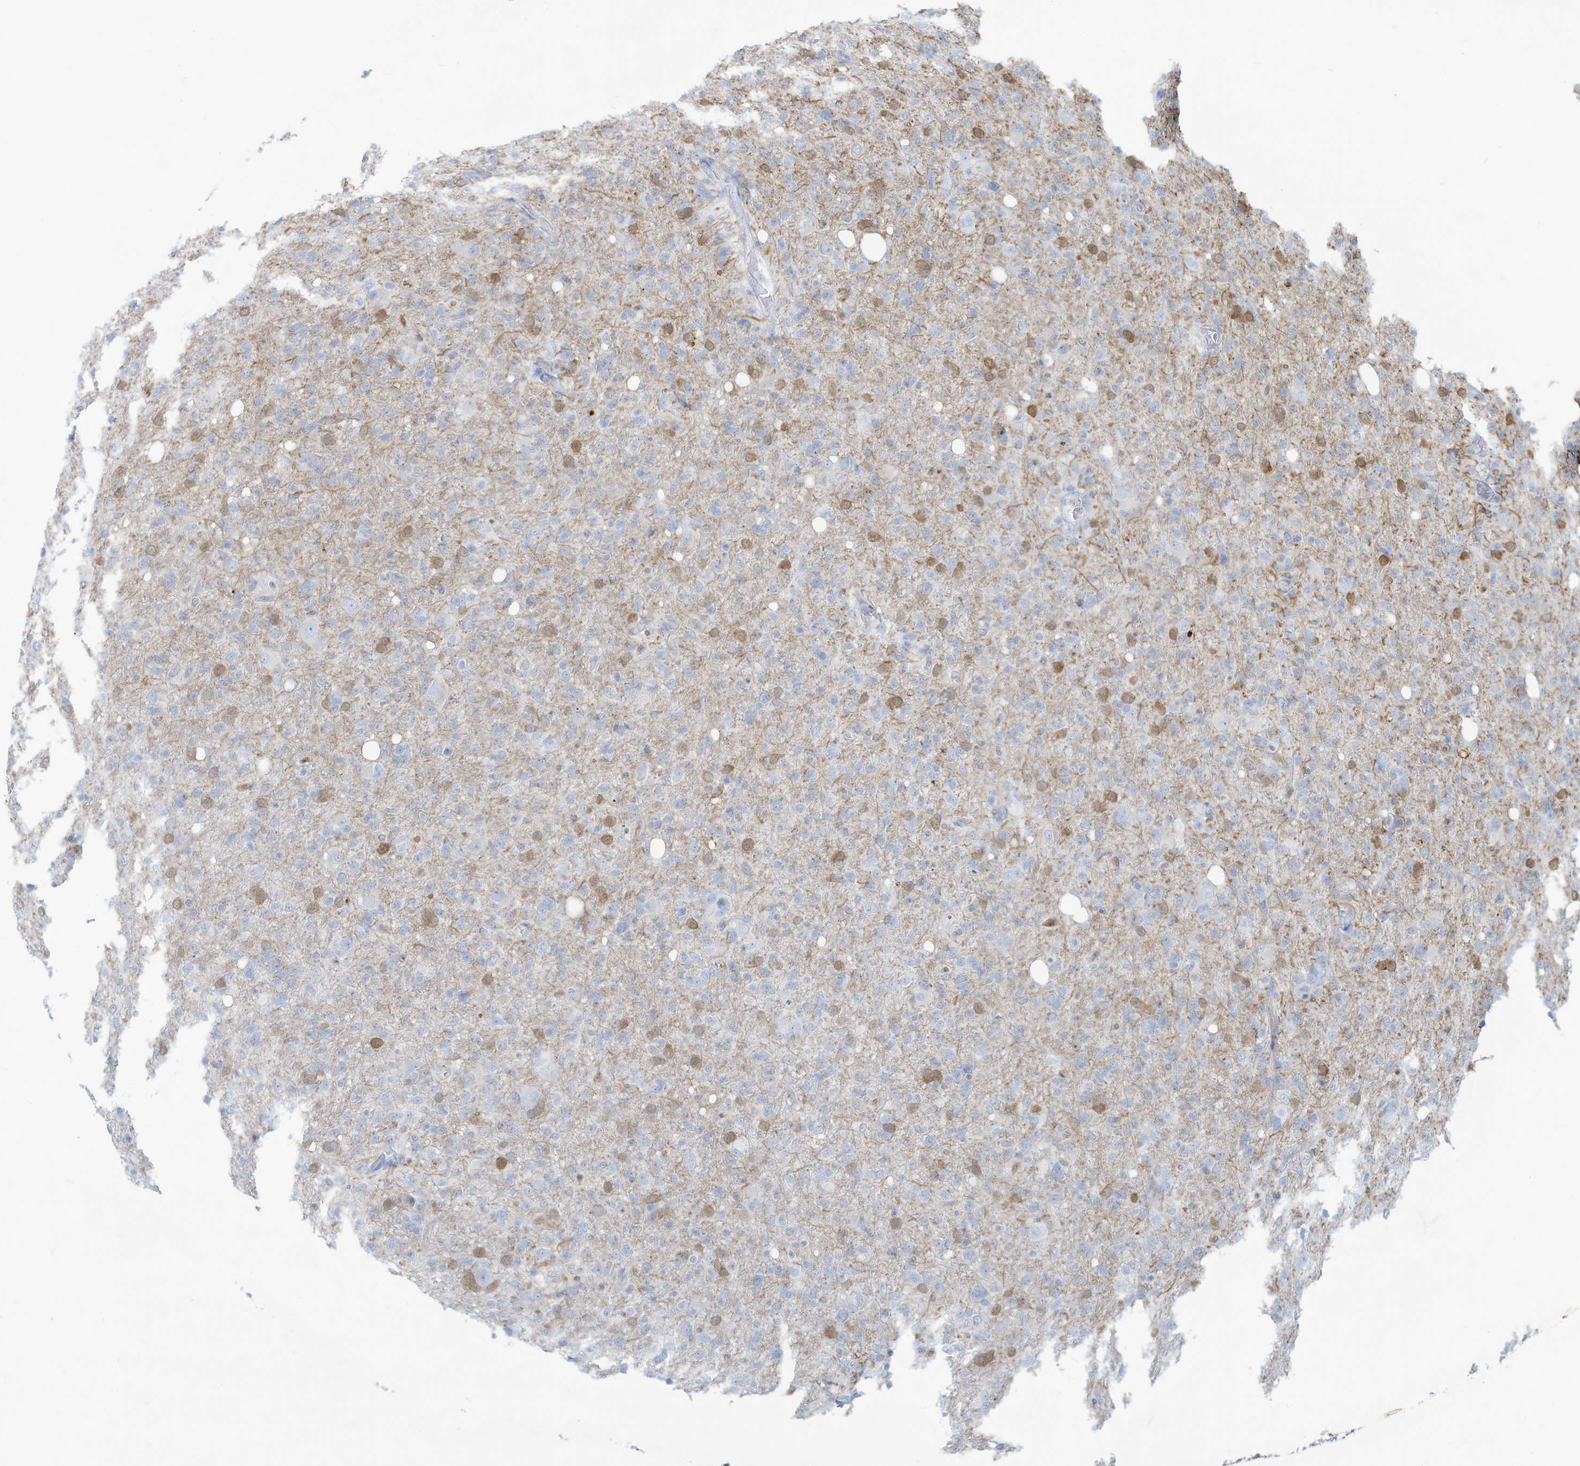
{"staining": {"intensity": "moderate", "quantity": "<25%", "location": "cytoplasmic/membranous,nuclear"}, "tissue": "glioma", "cell_type": "Tumor cells", "image_type": "cancer", "snomed": [{"axis": "morphology", "description": "Glioma, malignant, High grade"}, {"axis": "topography", "description": "Brain"}], "caption": "Human glioma stained with a protein marker demonstrates moderate staining in tumor cells.", "gene": "ERI2", "patient": {"sex": "female", "age": 57}}